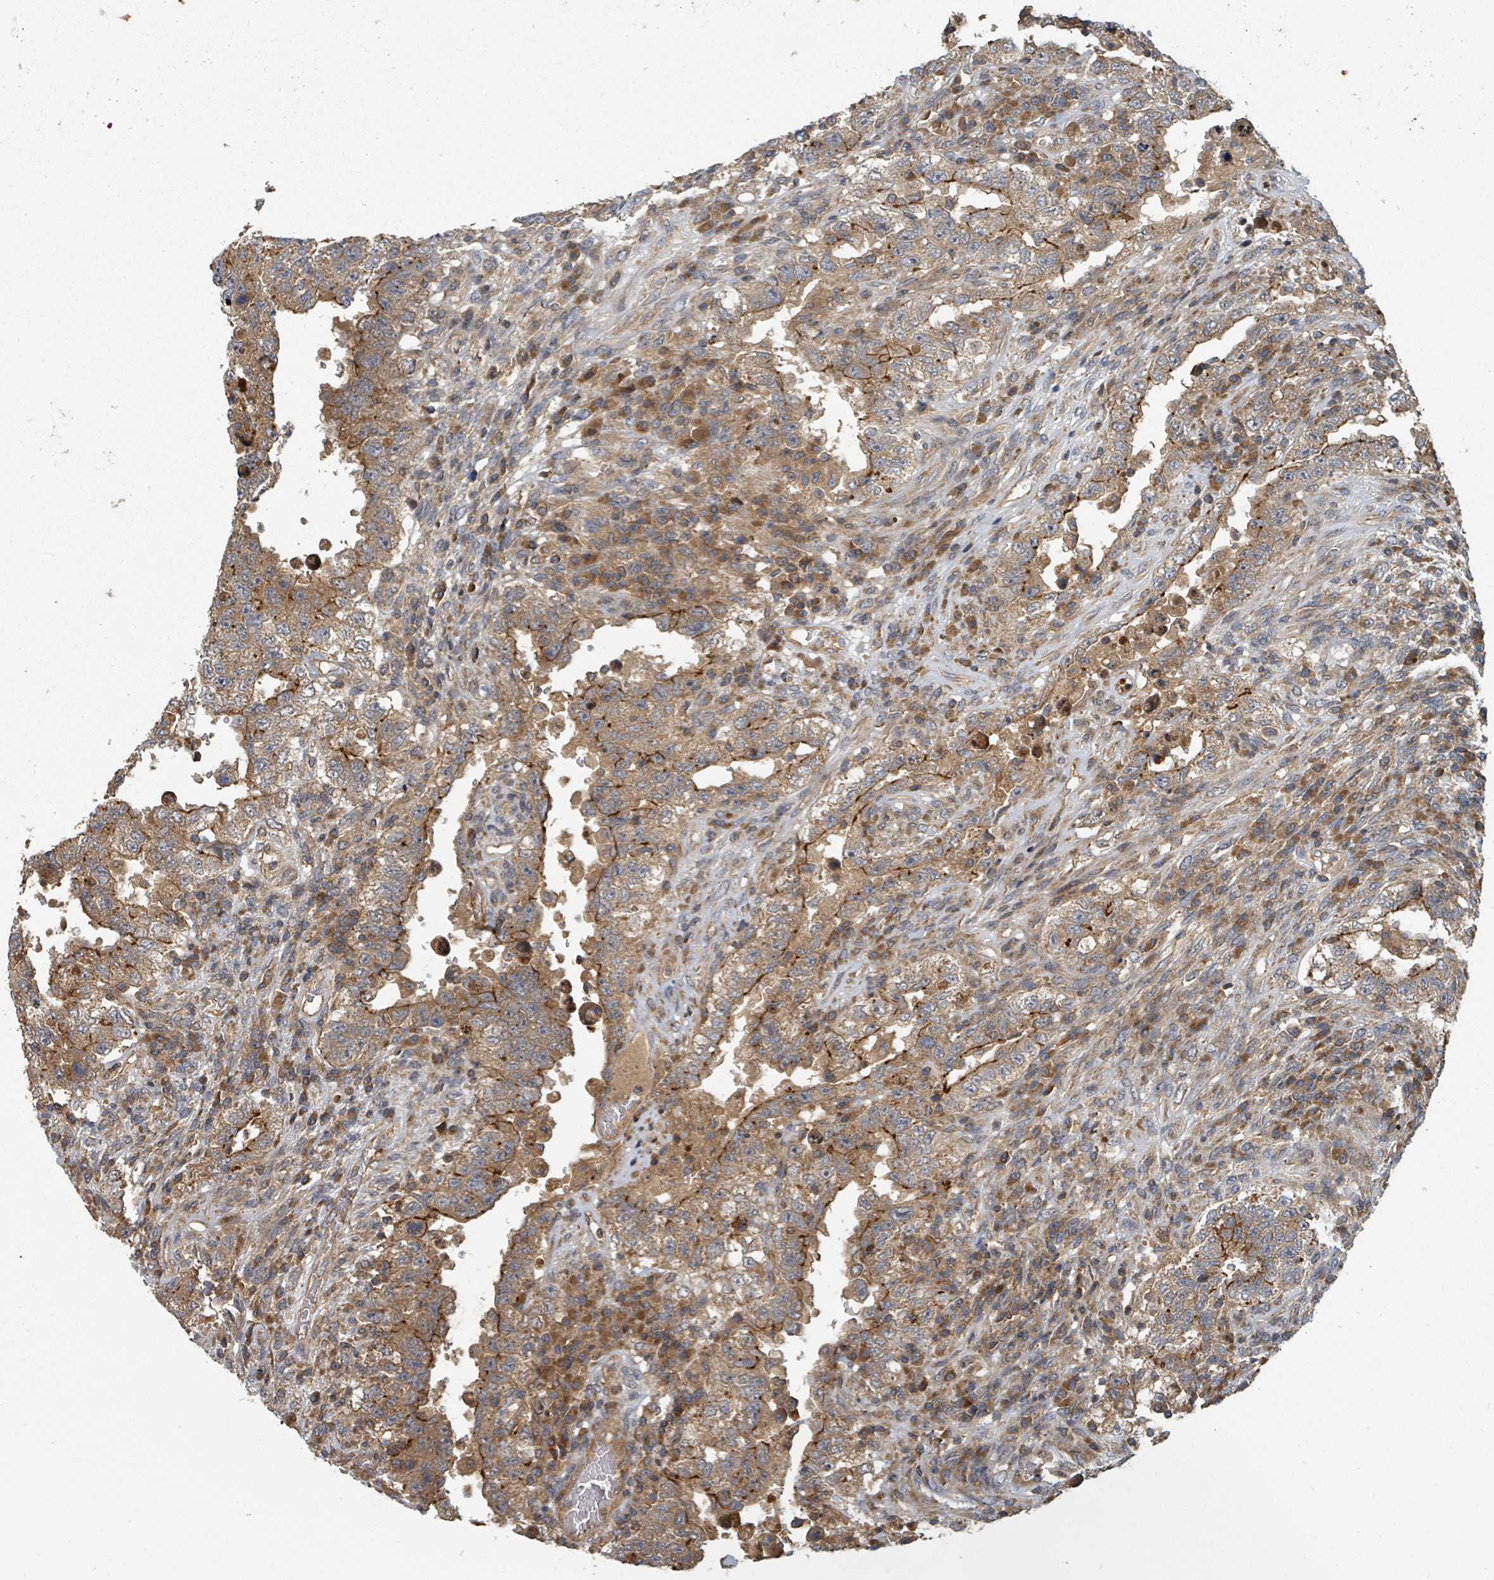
{"staining": {"intensity": "moderate", "quantity": ">75%", "location": "cytoplasmic/membranous"}, "tissue": "testis cancer", "cell_type": "Tumor cells", "image_type": "cancer", "snomed": [{"axis": "morphology", "description": "Carcinoma, Embryonal, NOS"}, {"axis": "topography", "description": "Testis"}], "caption": "A histopathology image showing moderate cytoplasmic/membranous positivity in approximately >75% of tumor cells in testis cancer, as visualized by brown immunohistochemical staining.", "gene": "DPM1", "patient": {"sex": "male", "age": 26}}